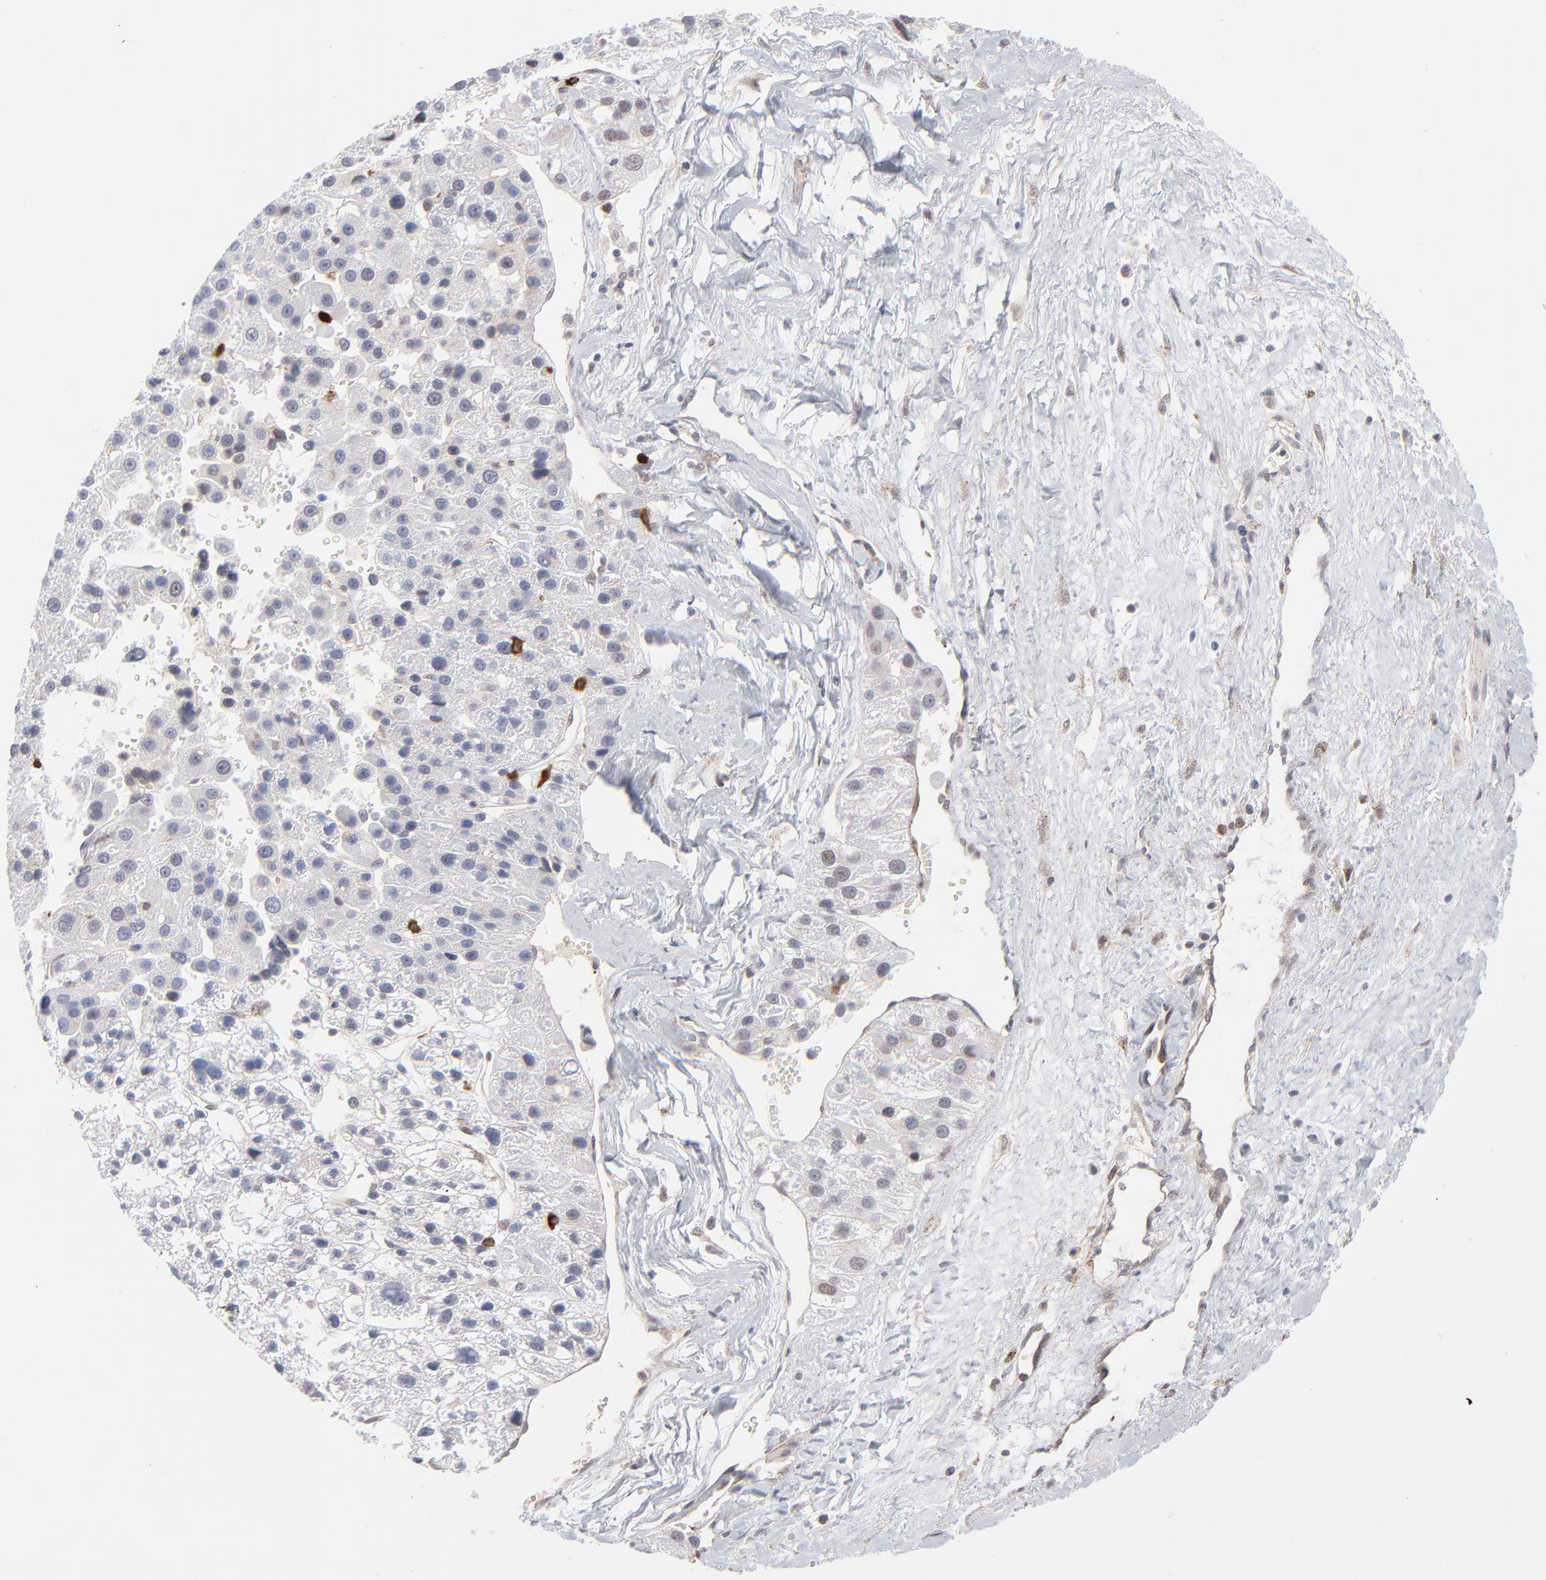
{"staining": {"intensity": "weak", "quantity": "<25%", "location": "nuclear"}, "tissue": "liver cancer", "cell_type": "Tumor cells", "image_type": "cancer", "snomed": [{"axis": "morphology", "description": "Carcinoma, Hepatocellular, NOS"}, {"axis": "topography", "description": "Liver"}], "caption": "Immunohistochemistry (IHC) photomicrograph of neoplastic tissue: hepatocellular carcinoma (liver) stained with DAB (3,3'-diaminobenzidine) displays no significant protein positivity in tumor cells.", "gene": "NBN", "patient": {"sex": "female", "age": 85}}